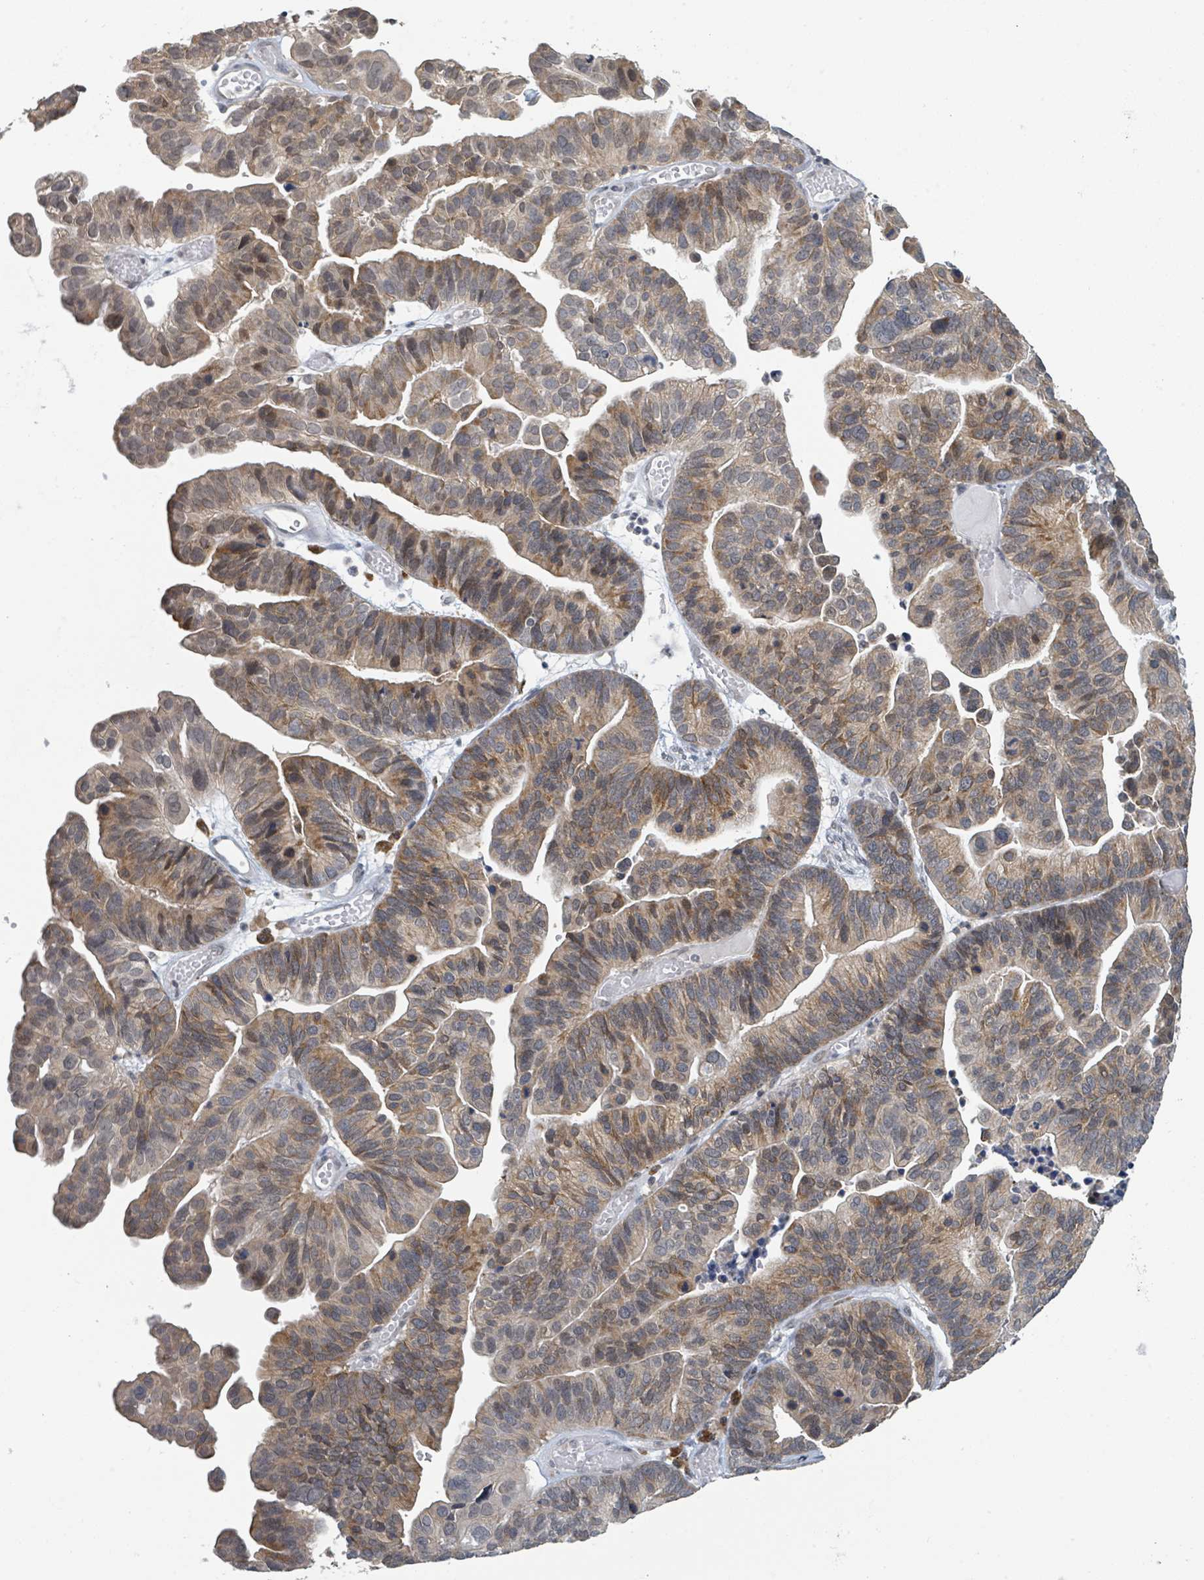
{"staining": {"intensity": "moderate", "quantity": ">75%", "location": "cytoplasmic/membranous"}, "tissue": "ovarian cancer", "cell_type": "Tumor cells", "image_type": "cancer", "snomed": [{"axis": "morphology", "description": "Cystadenocarcinoma, serous, NOS"}, {"axis": "topography", "description": "Ovary"}], "caption": "Ovarian serous cystadenocarcinoma tissue demonstrates moderate cytoplasmic/membranous positivity in about >75% of tumor cells, visualized by immunohistochemistry.", "gene": "ANKRD55", "patient": {"sex": "female", "age": 56}}